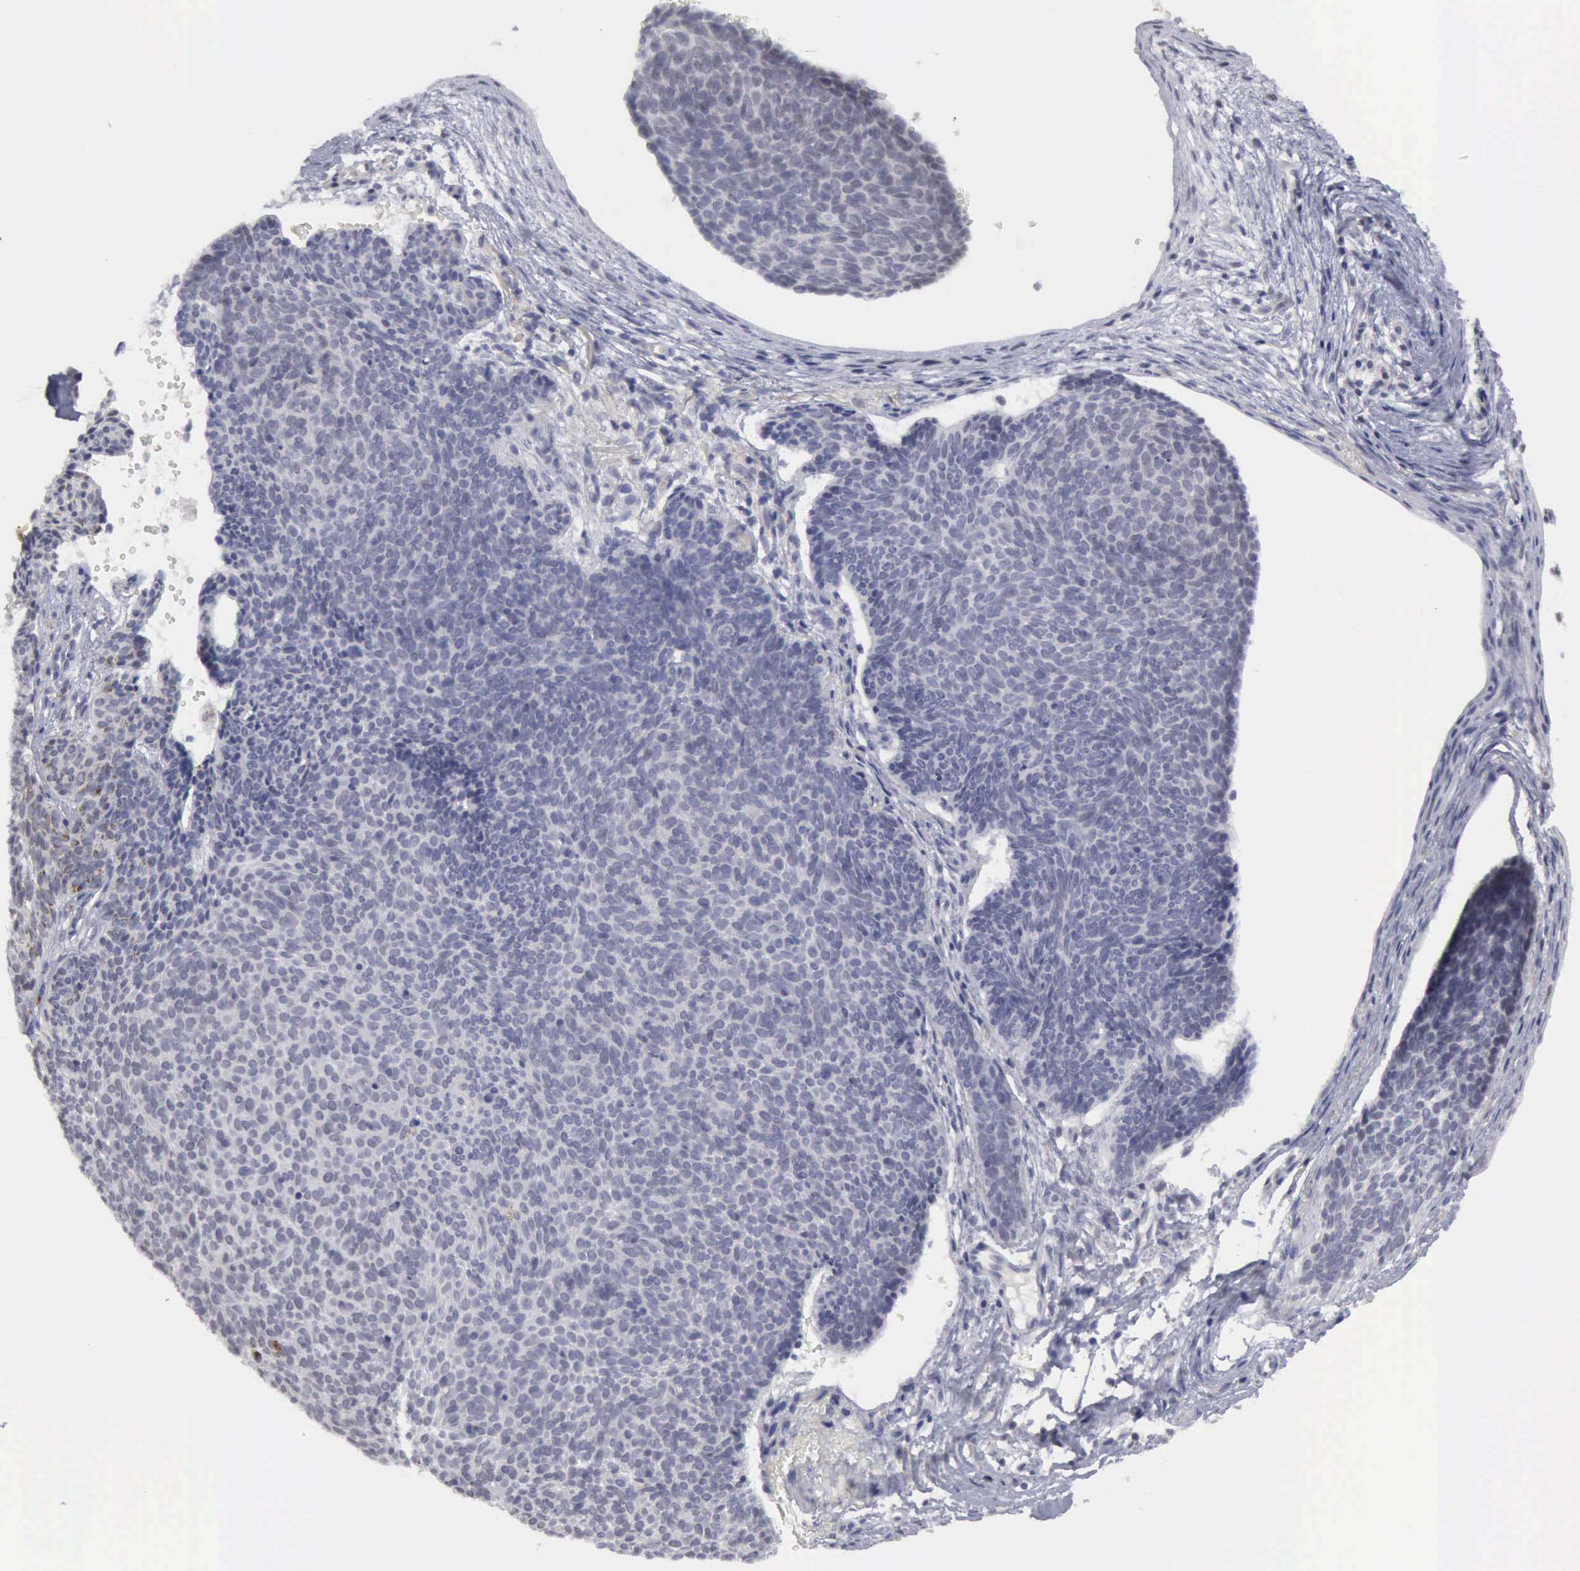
{"staining": {"intensity": "negative", "quantity": "none", "location": "none"}, "tissue": "skin cancer", "cell_type": "Tumor cells", "image_type": "cancer", "snomed": [{"axis": "morphology", "description": "Basal cell carcinoma"}, {"axis": "topography", "description": "Skin"}], "caption": "The image shows no staining of tumor cells in basal cell carcinoma (skin).", "gene": "CDKN2A", "patient": {"sex": "male", "age": 84}}